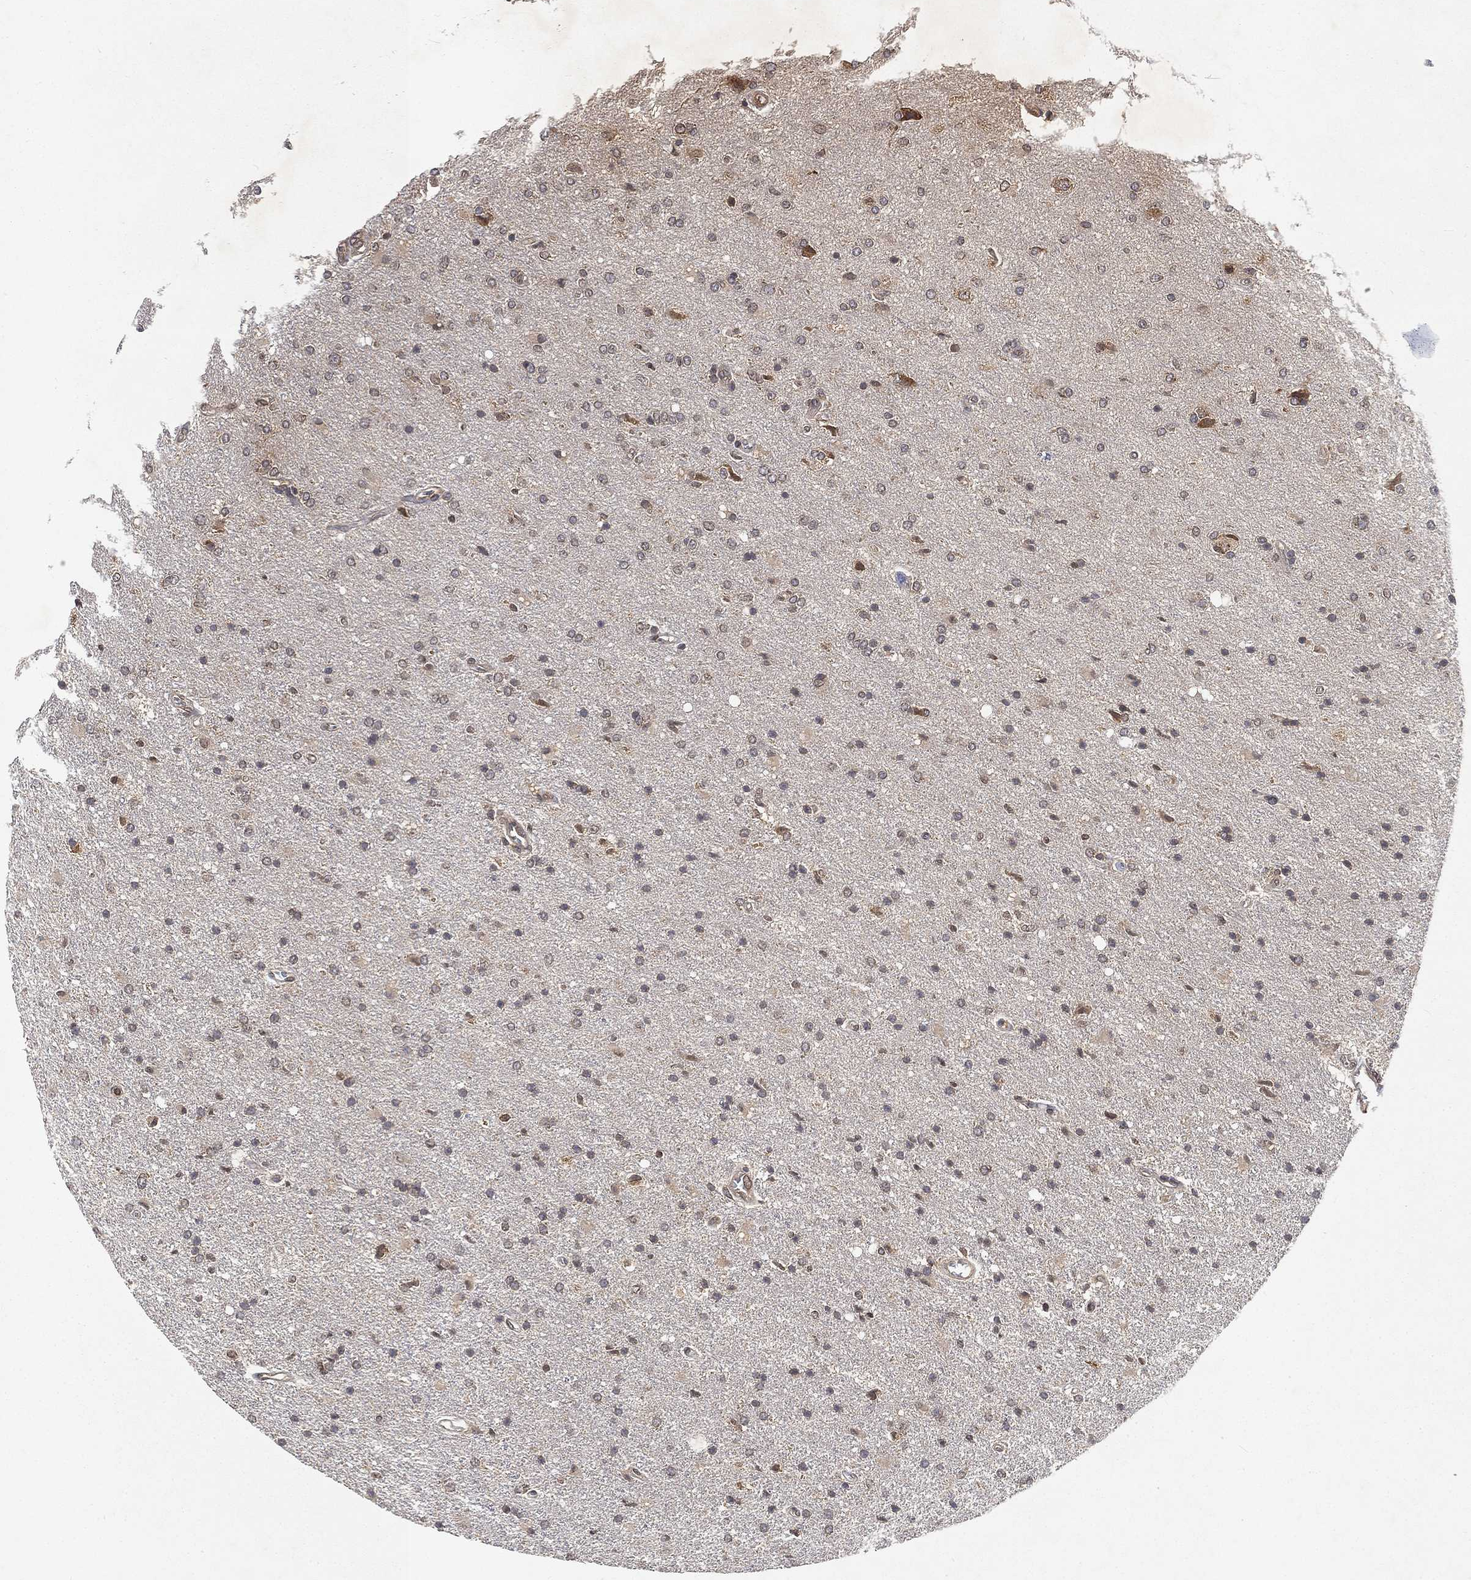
{"staining": {"intensity": "weak", "quantity": "<25%", "location": "cytoplasmic/membranous"}, "tissue": "glioma", "cell_type": "Tumor cells", "image_type": "cancer", "snomed": [{"axis": "morphology", "description": "Glioma, malignant, High grade"}, {"axis": "topography", "description": "Cerebral cortex"}], "caption": "Tumor cells show no significant positivity in high-grade glioma (malignant). (Stains: DAB (3,3'-diaminobenzidine) immunohistochemistry (IHC) with hematoxylin counter stain, Microscopy: brightfield microscopy at high magnification).", "gene": "UBA5", "patient": {"sex": "male", "age": 70}}